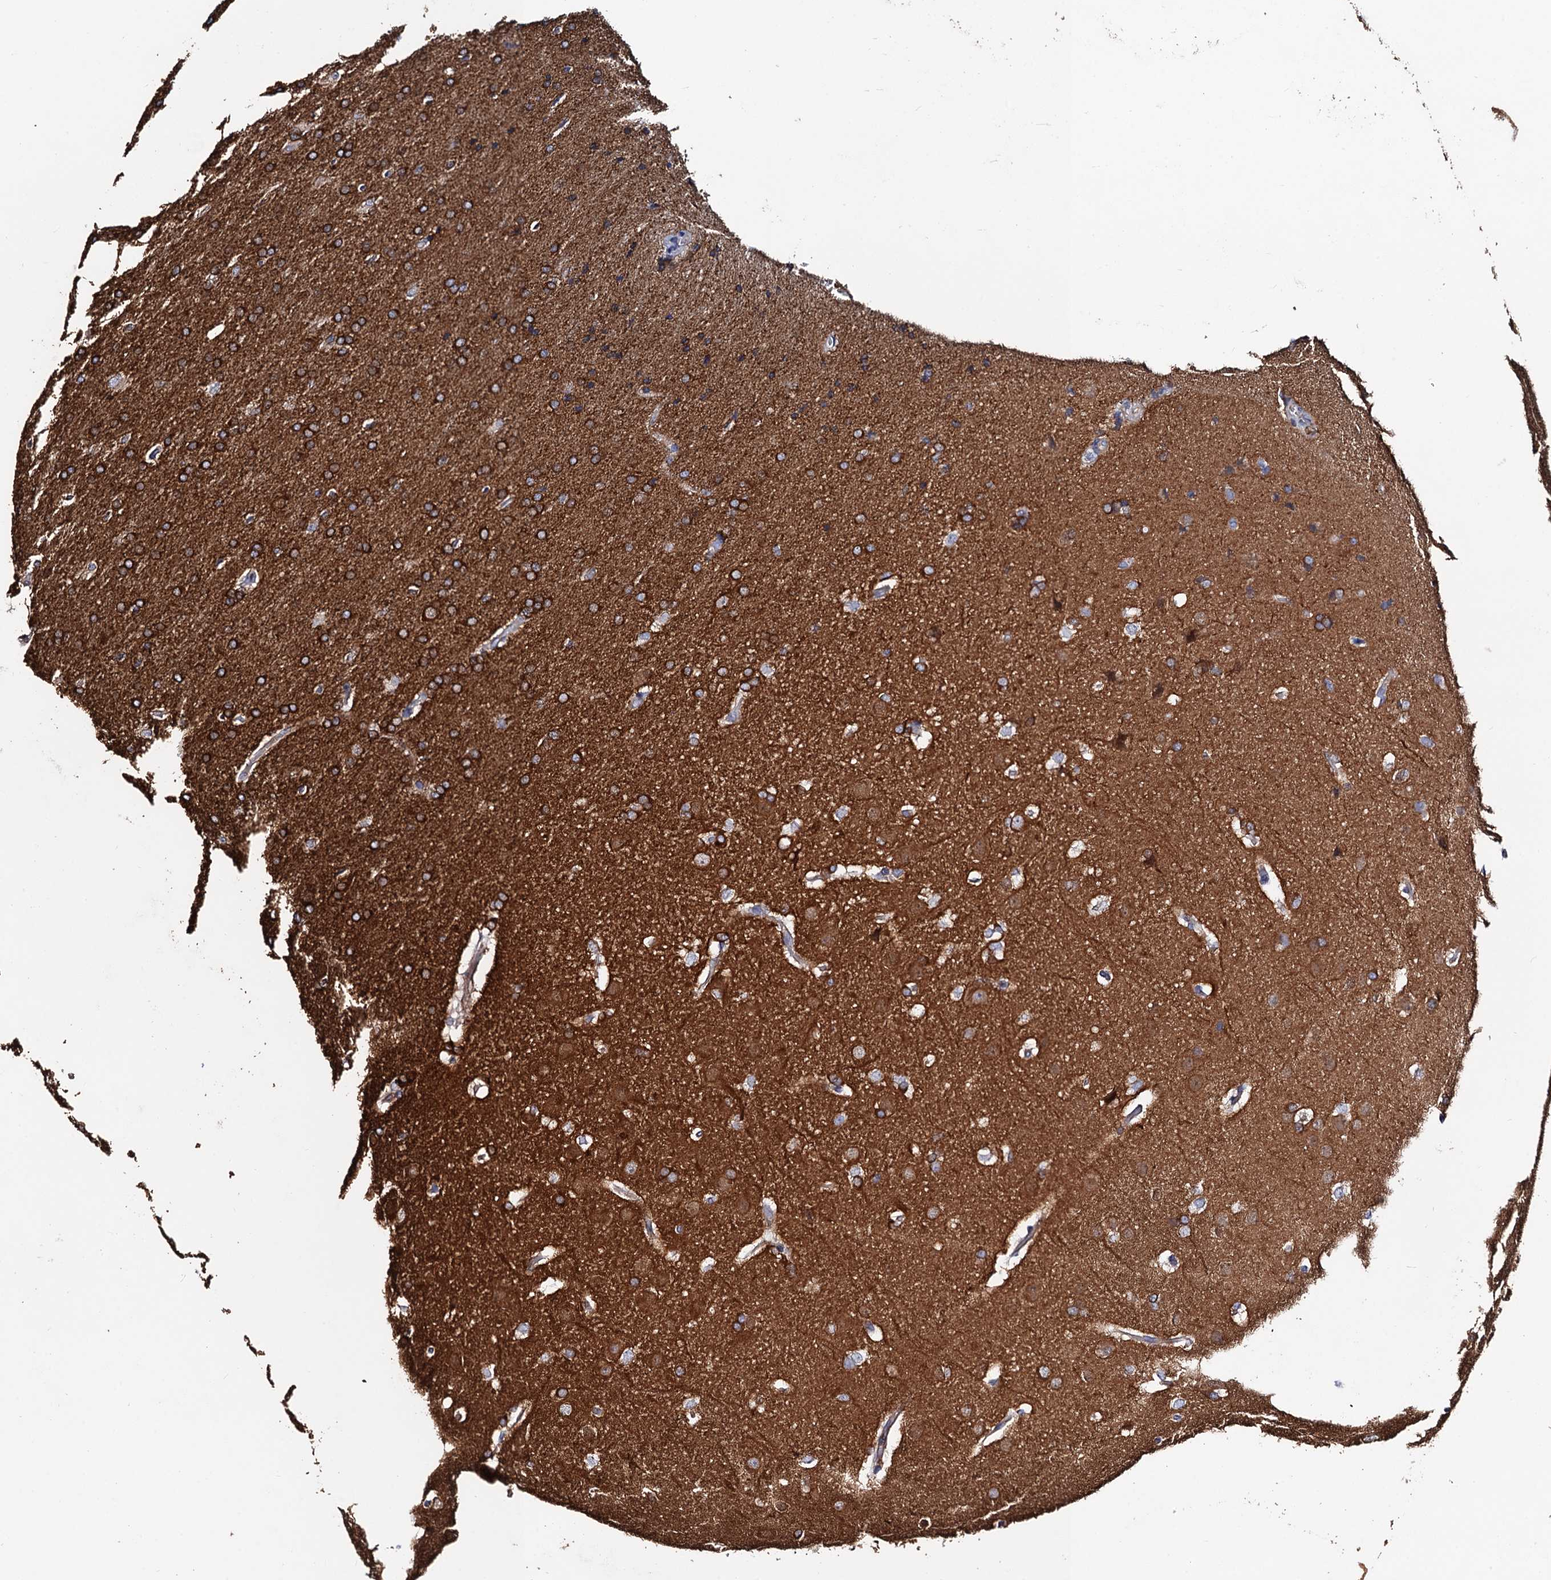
{"staining": {"intensity": "strong", "quantity": ">75%", "location": "cytoplasmic/membranous"}, "tissue": "glioma", "cell_type": "Tumor cells", "image_type": "cancer", "snomed": [{"axis": "morphology", "description": "Glioma, malignant, Low grade"}, {"axis": "topography", "description": "Brain"}], "caption": "Human glioma stained with a brown dye exhibits strong cytoplasmic/membranous positive staining in about >75% of tumor cells.", "gene": "ZDHHC18", "patient": {"sex": "female", "age": 32}}